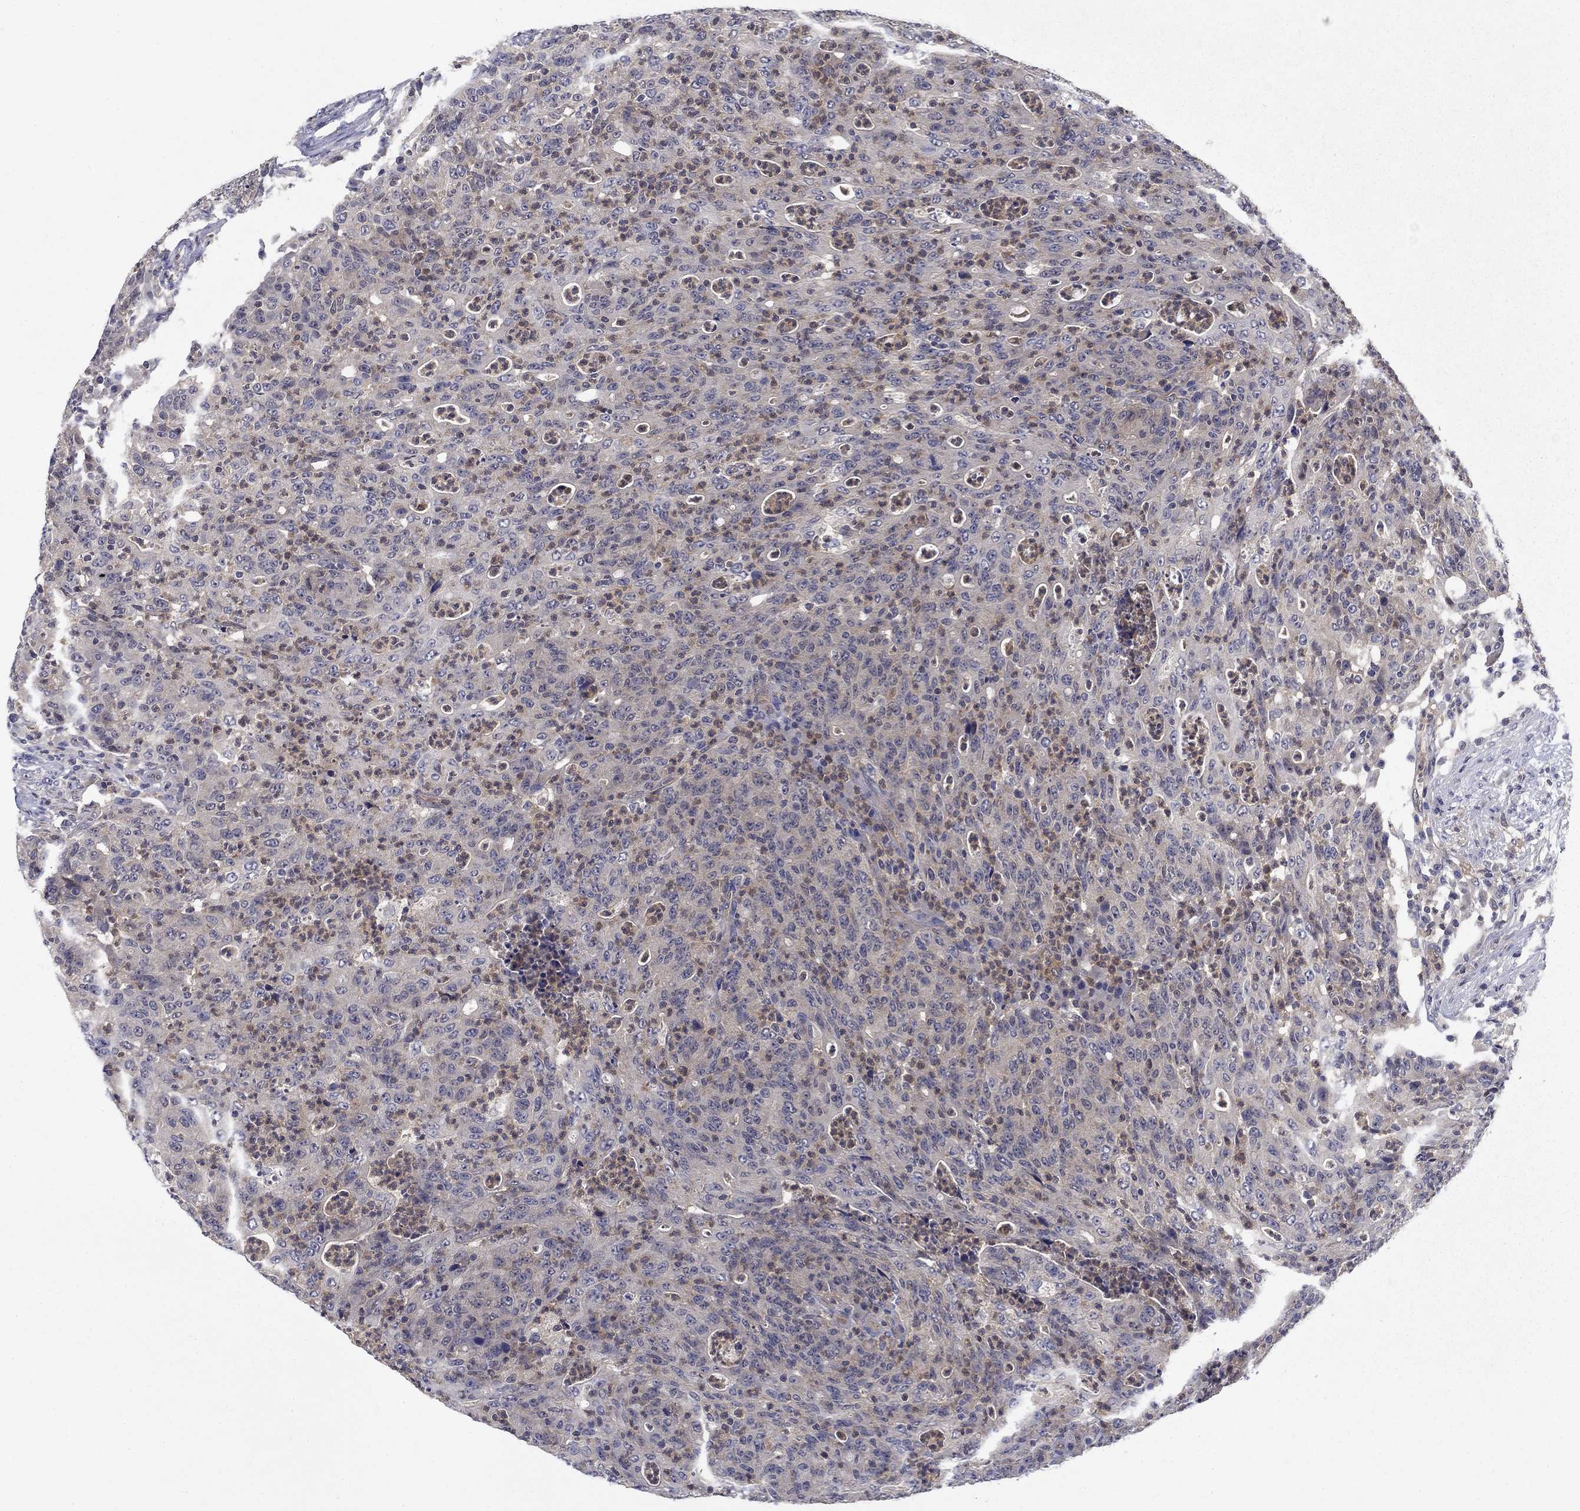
{"staining": {"intensity": "negative", "quantity": "none", "location": "none"}, "tissue": "colorectal cancer", "cell_type": "Tumor cells", "image_type": "cancer", "snomed": [{"axis": "morphology", "description": "Adenocarcinoma, NOS"}, {"axis": "topography", "description": "Colon"}], "caption": "IHC image of neoplastic tissue: human colorectal cancer stained with DAB exhibits no significant protein staining in tumor cells.", "gene": "GLTP", "patient": {"sex": "male", "age": 70}}